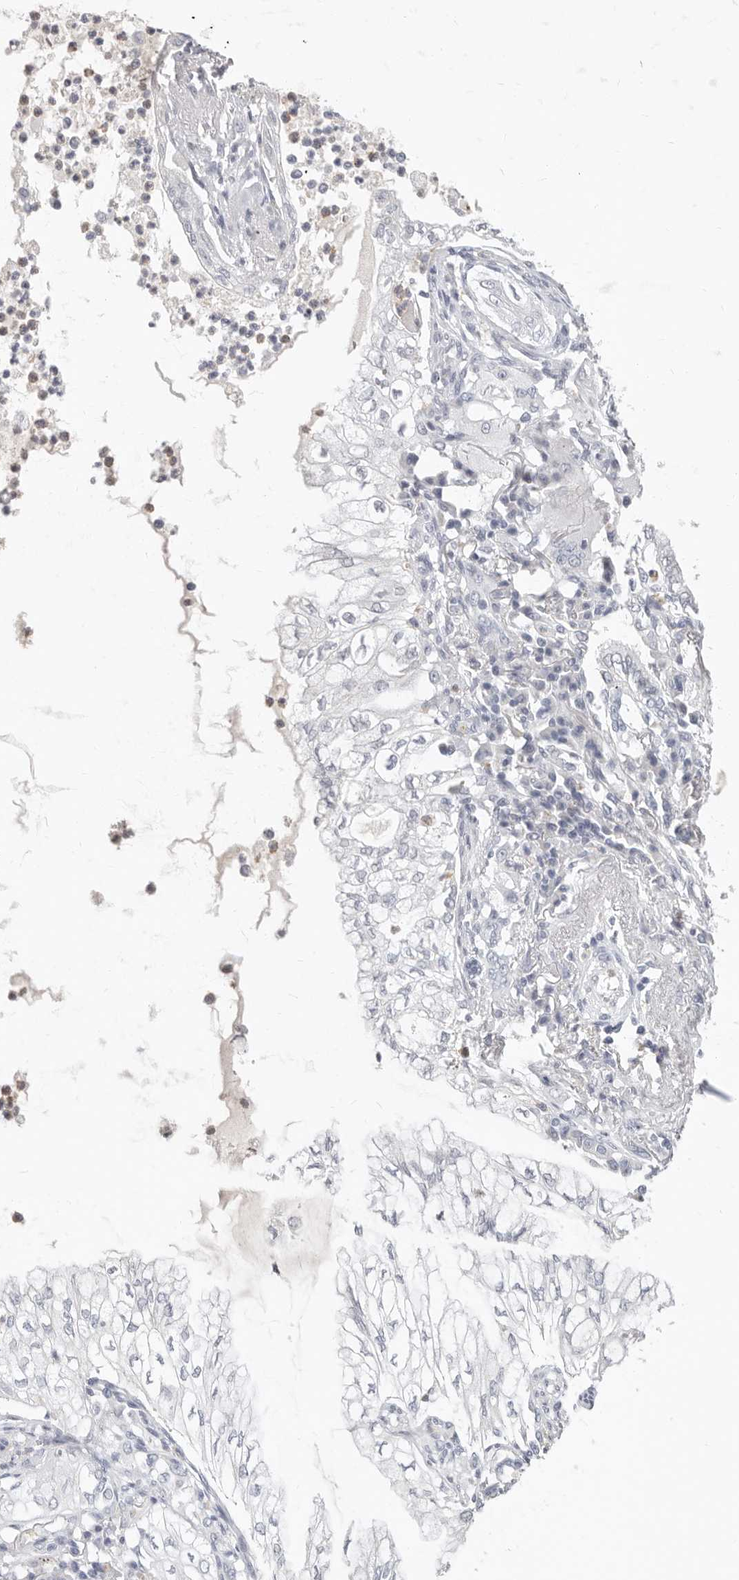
{"staining": {"intensity": "negative", "quantity": "none", "location": "none"}, "tissue": "lung cancer", "cell_type": "Tumor cells", "image_type": "cancer", "snomed": [{"axis": "morphology", "description": "Adenocarcinoma, NOS"}, {"axis": "topography", "description": "Lung"}], "caption": "Lung cancer (adenocarcinoma) was stained to show a protein in brown. There is no significant expression in tumor cells. (Stains: DAB (3,3'-diaminobenzidine) immunohistochemistry (IHC) with hematoxylin counter stain, Microscopy: brightfield microscopy at high magnification).", "gene": "ASCL1", "patient": {"sex": "female", "age": 70}}